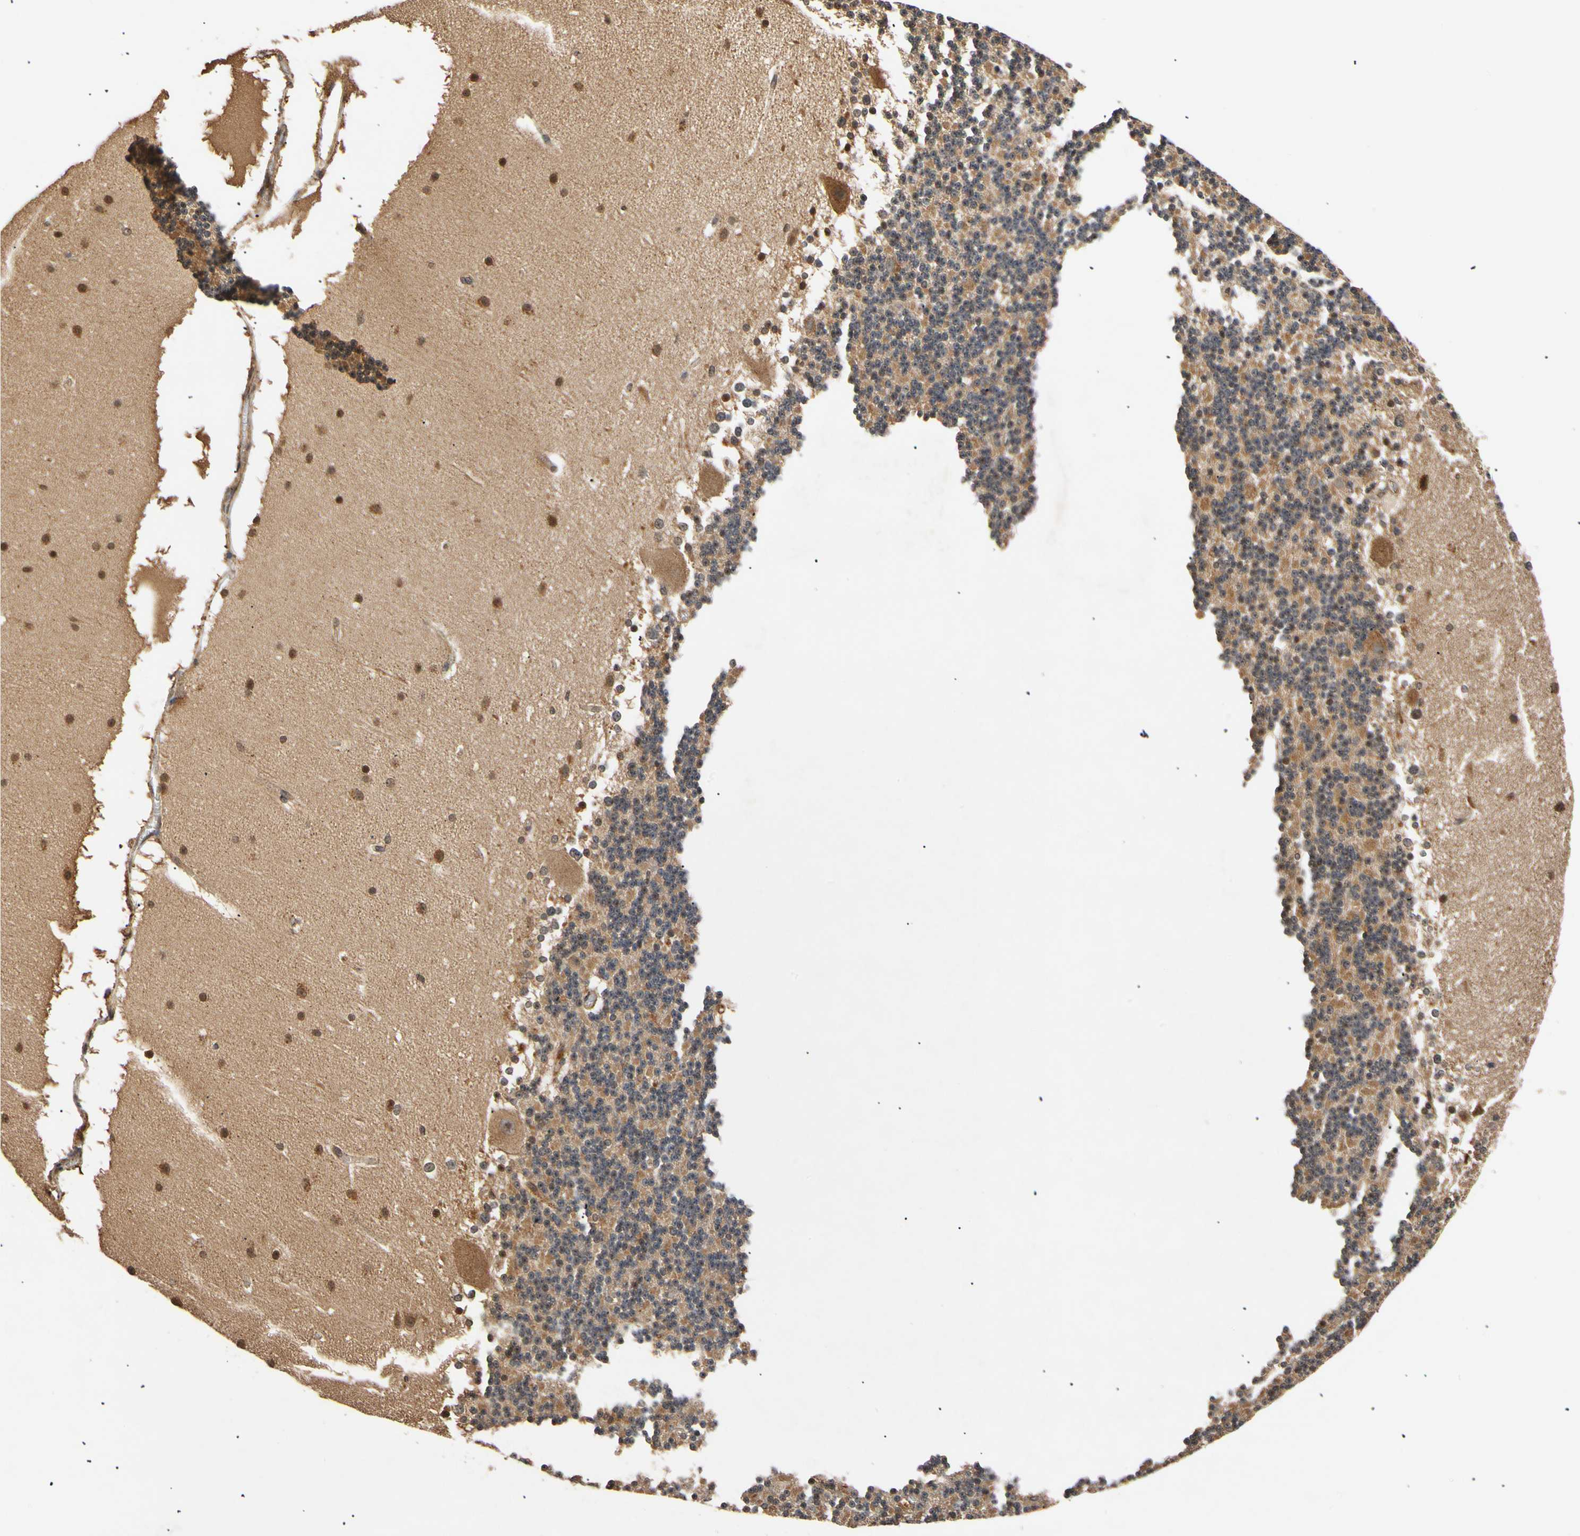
{"staining": {"intensity": "moderate", "quantity": ">75%", "location": "cytoplasmic/membranous"}, "tissue": "cerebellum", "cell_type": "Cells in granular layer", "image_type": "normal", "snomed": [{"axis": "morphology", "description": "Normal tissue, NOS"}, {"axis": "topography", "description": "Cerebellum"}], "caption": "The photomicrograph exhibits immunohistochemical staining of normal cerebellum. There is moderate cytoplasmic/membranous positivity is appreciated in about >75% of cells in granular layer.", "gene": "MRPS22", "patient": {"sex": "female", "age": 19}}